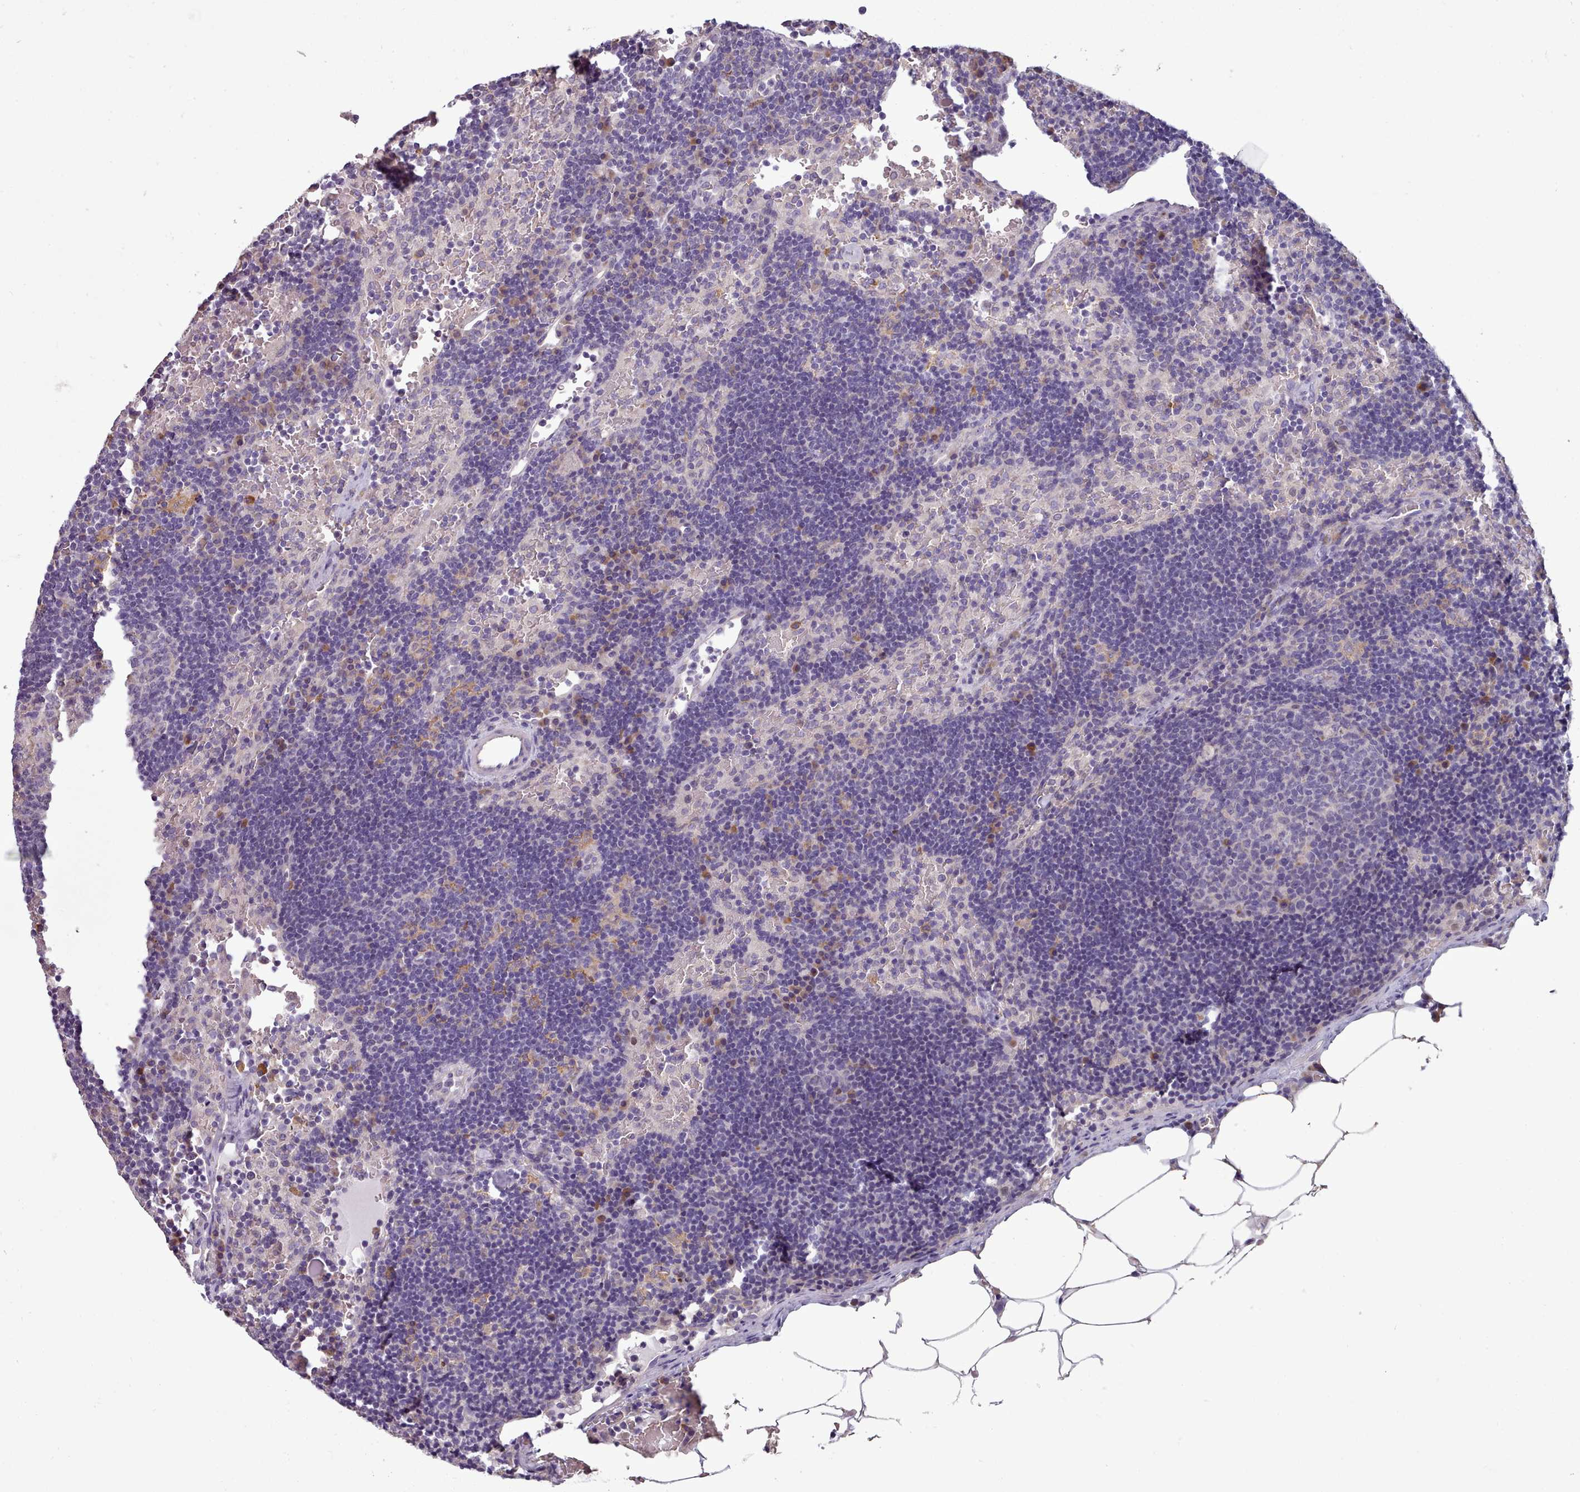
{"staining": {"intensity": "negative", "quantity": "none", "location": "none"}, "tissue": "lymph node", "cell_type": "Germinal center cells", "image_type": "normal", "snomed": [{"axis": "morphology", "description": "Normal tissue, NOS"}, {"axis": "topography", "description": "Lymph node"}], "caption": "Histopathology image shows no protein expression in germinal center cells of normal lymph node.", "gene": "DPF1", "patient": {"sex": "male", "age": 62}}